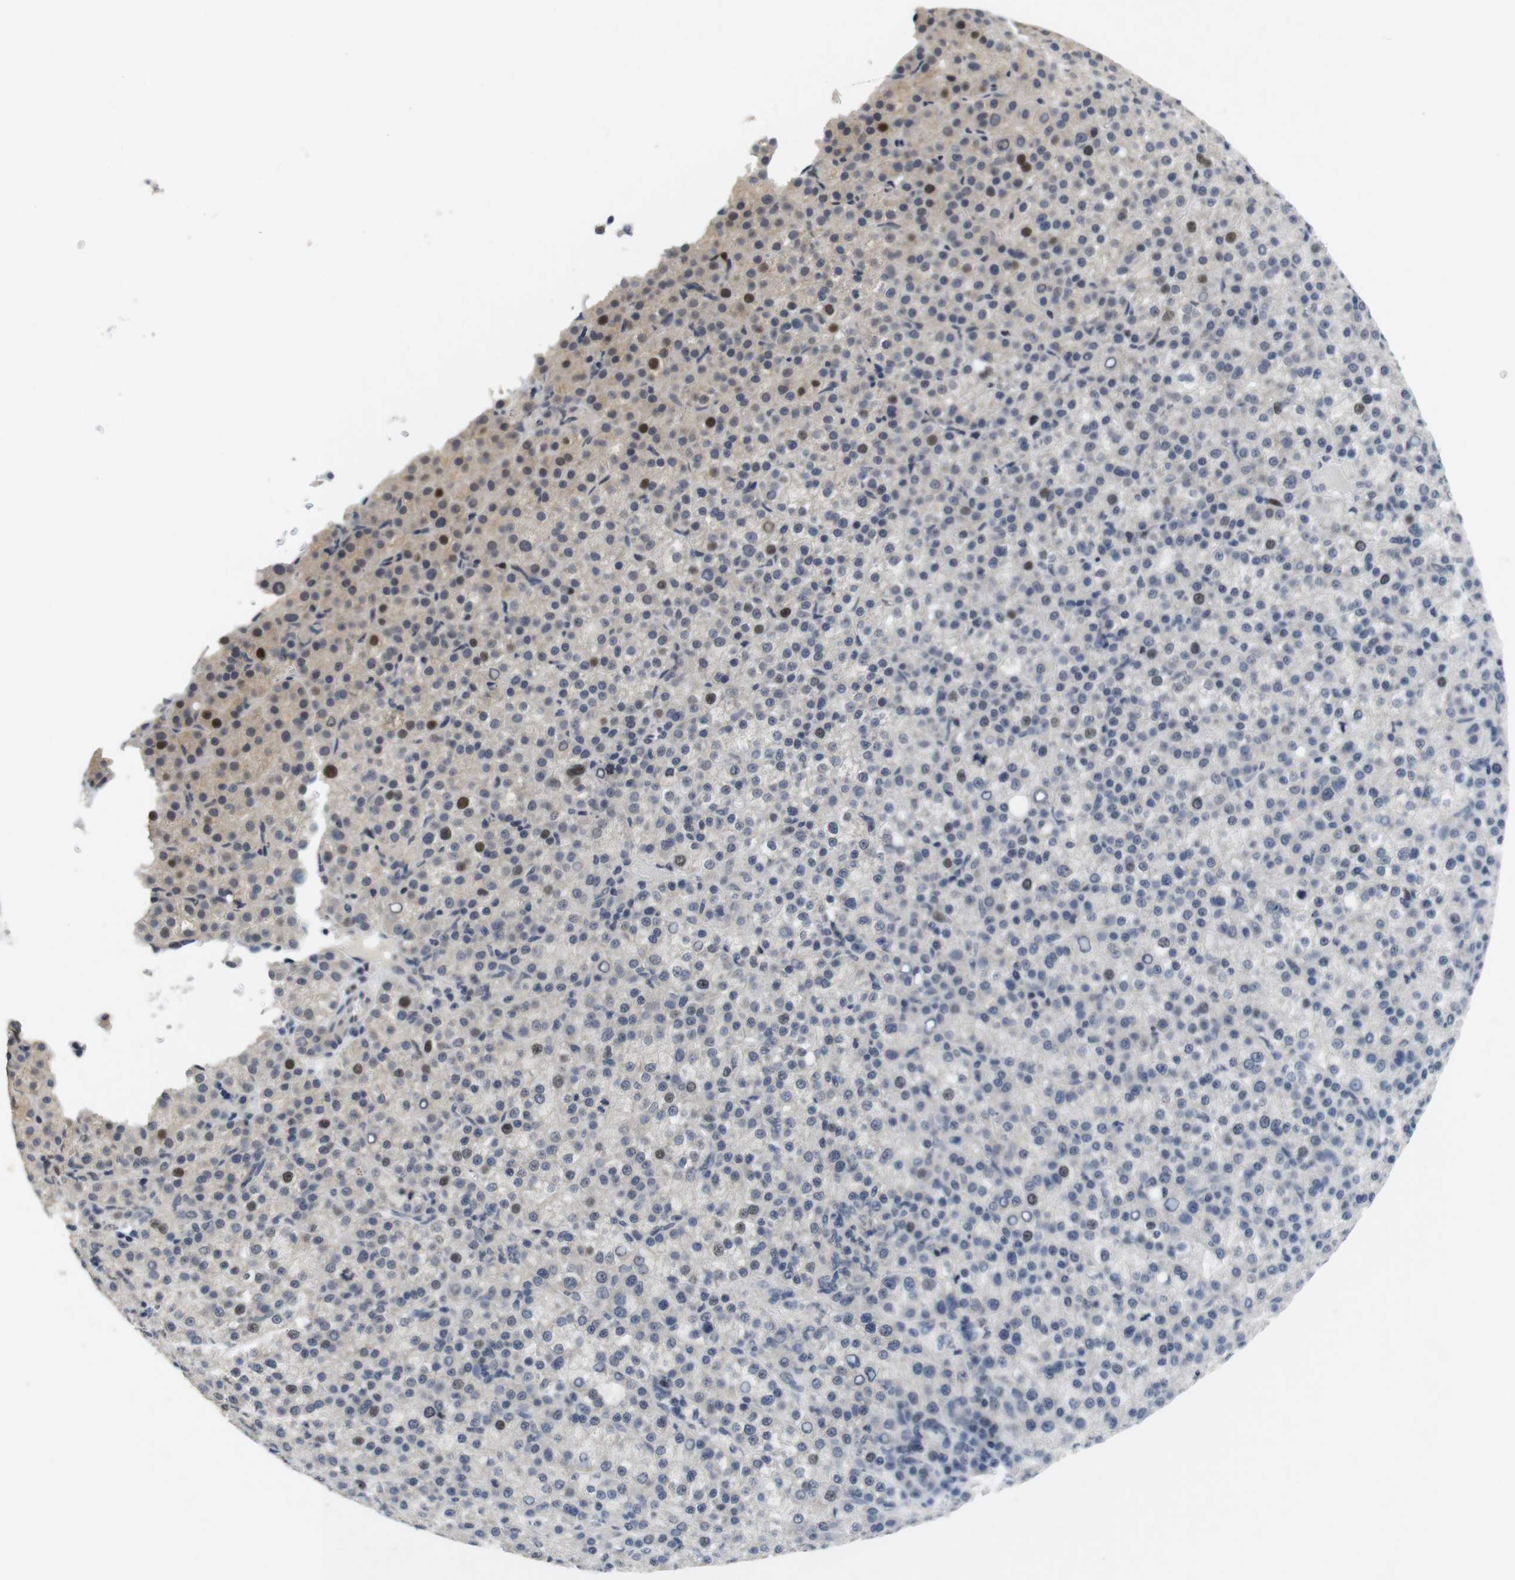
{"staining": {"intensity": "moderate", "quantity": "<25%", "location": "nuclear"}, "tissue": "liver cancer", "cell_type": "Tumor cells", "image_type": "cancer", "snomed": [{"axis": "morphology", "description": "Carcinoma, Hepatocellular, NOS"}, {"axis": "topography", "description": "Liver"}], "caption": "Moderate nuclear positivity is present in about <25% of tumor cells in liver cancer (hepatocellular carcinoma).", "gene": "SKP2", "patient": {"sex": "female", "age": 58}}